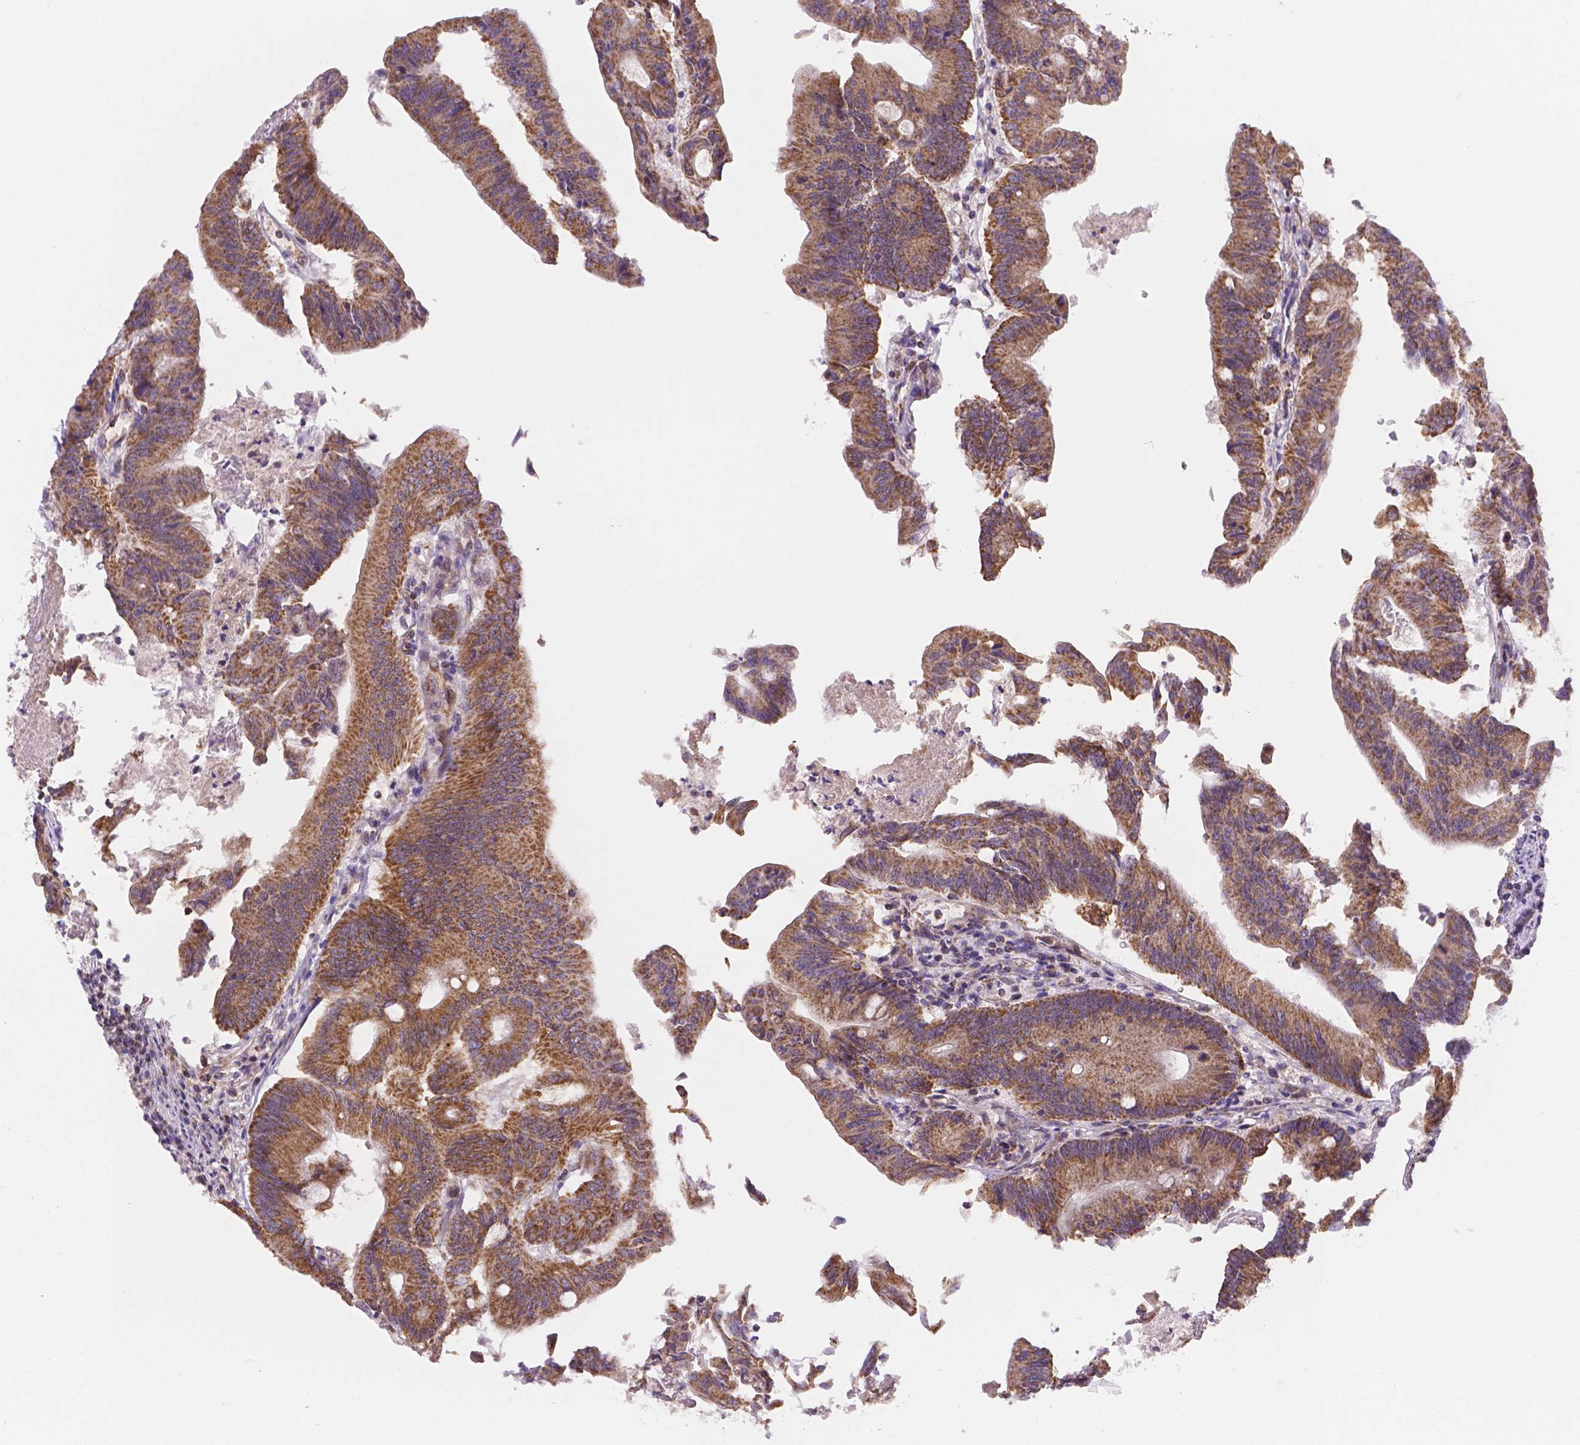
{"staining": {"intensity": "moderate", "quantity": ">75%", "location": "cytoplasmic/membranous"}, "tissue": "colorectal cancer", "cell_type": "Tumor cells", "image_type": "cancer", "snomed": [{"axis": "morphology", "description": "Adenocarcinoma, NOS"}, {"axis": "topography", "description": "Colon"}], "caption": "High-power microscopy captured an immunohistochemistry (IHC) image of adenocarcinoma (colorectal), revealing moderate cytoplasmic/membranous expression in about >75% of tumor cells. (IHC, brightfield microscopy, high magnification).", "gene": "CYYR1", "patient": {"sex": "female", "age": 70}}